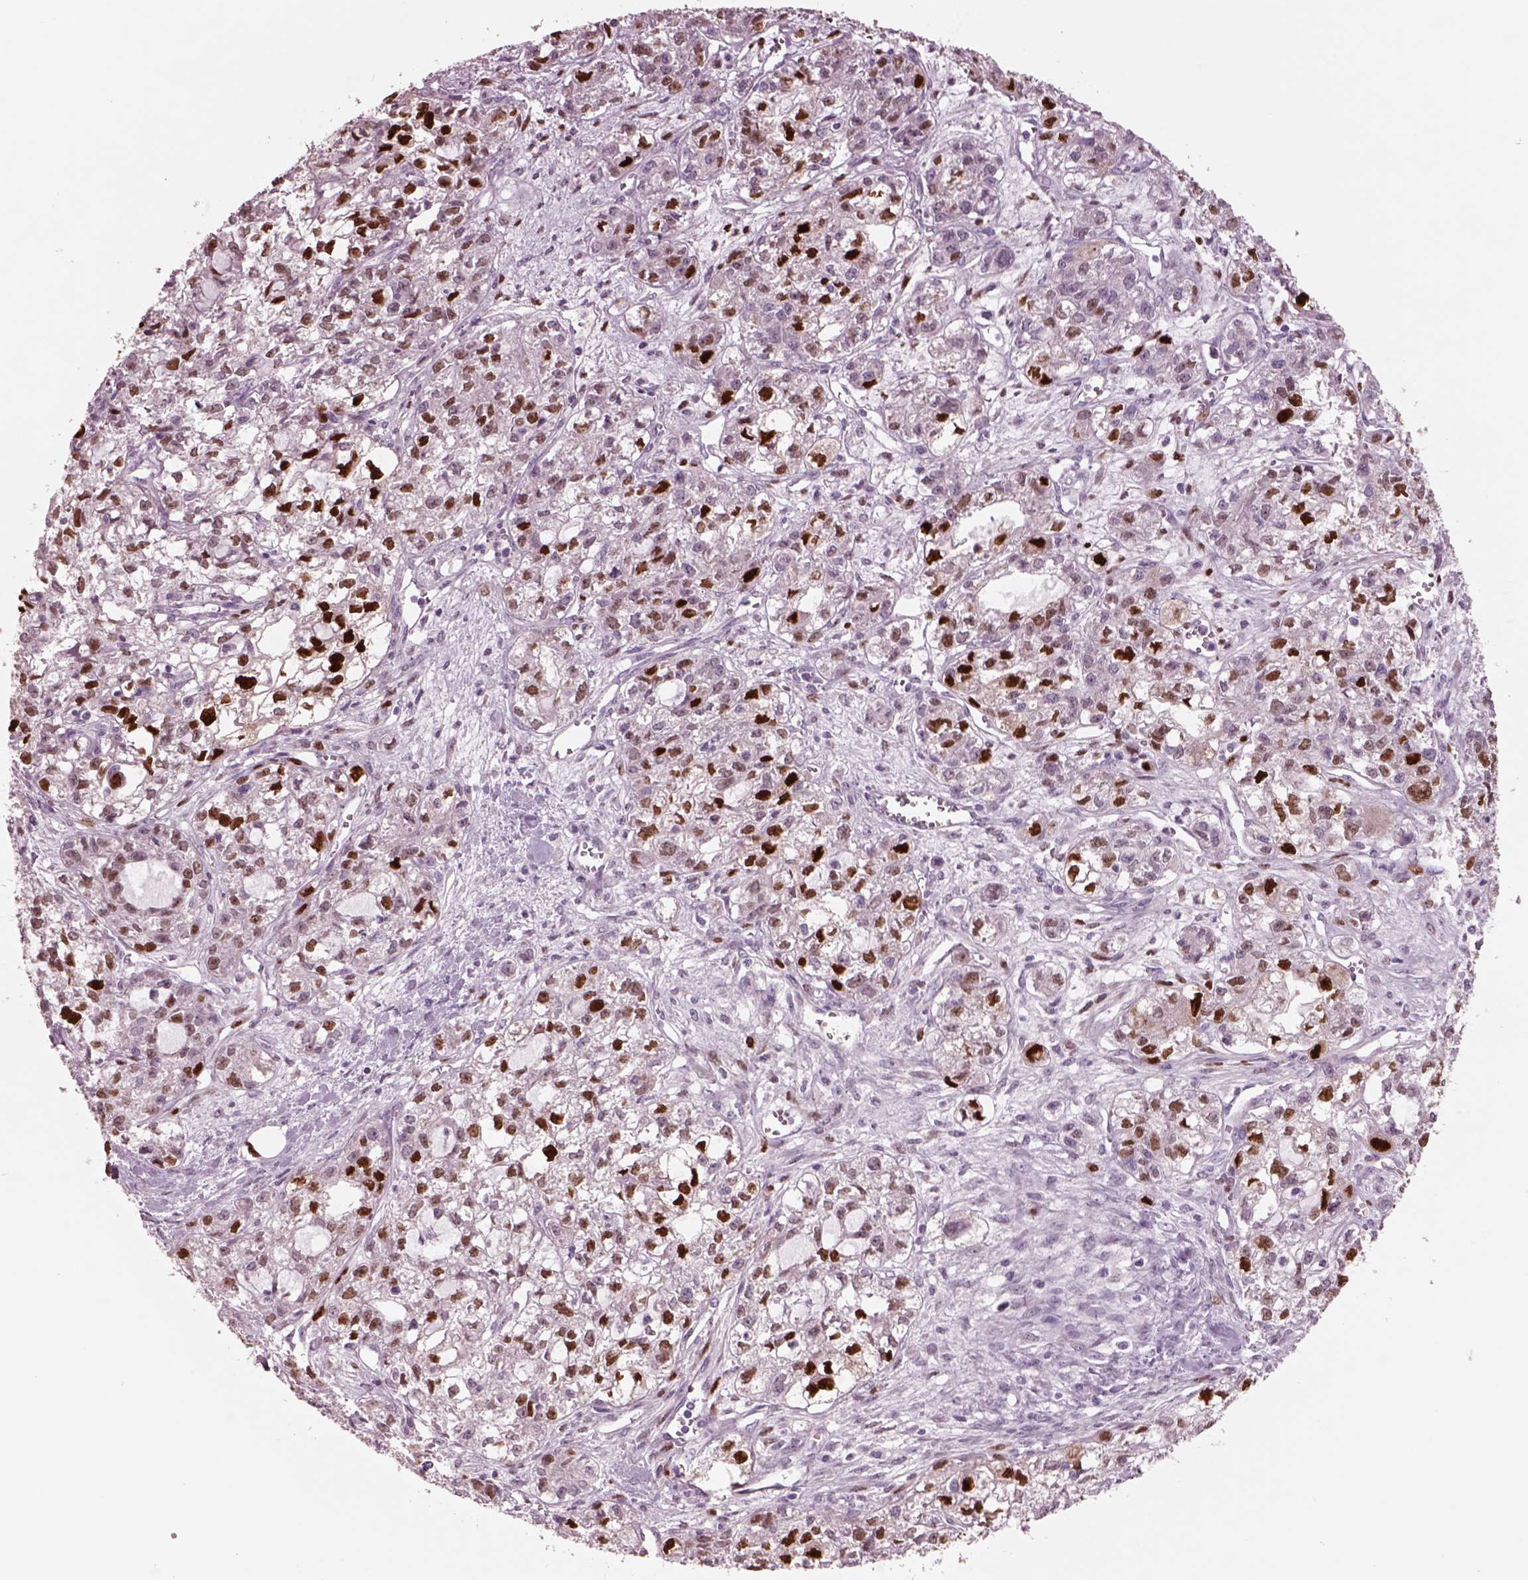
{"staining": {"intensity": "strong", "quantity": "<25%", "location": "nuclear"}, "tissue": "ovarian cancer", "cell_type": "Tumor cells", "image_type": "cancer", "snomed": [{"axis": "morphology", "description": "Carcinoma, endometroid"}, {"axis": "topography", "description": "Ovary"}], "caption": "Ovarian cancer (endometroid carcinoma) stained for a protein demonstrates strong nuclear positivity in tumor cells. The staining is performed using DAB (3,3'-diaminobenzidine) brown chromogen to label protein expression. The nuclei are counter-stained blue using hematoxylin.", "gene": "SOX9", "patient": {"sex": "female", "age": 64}}